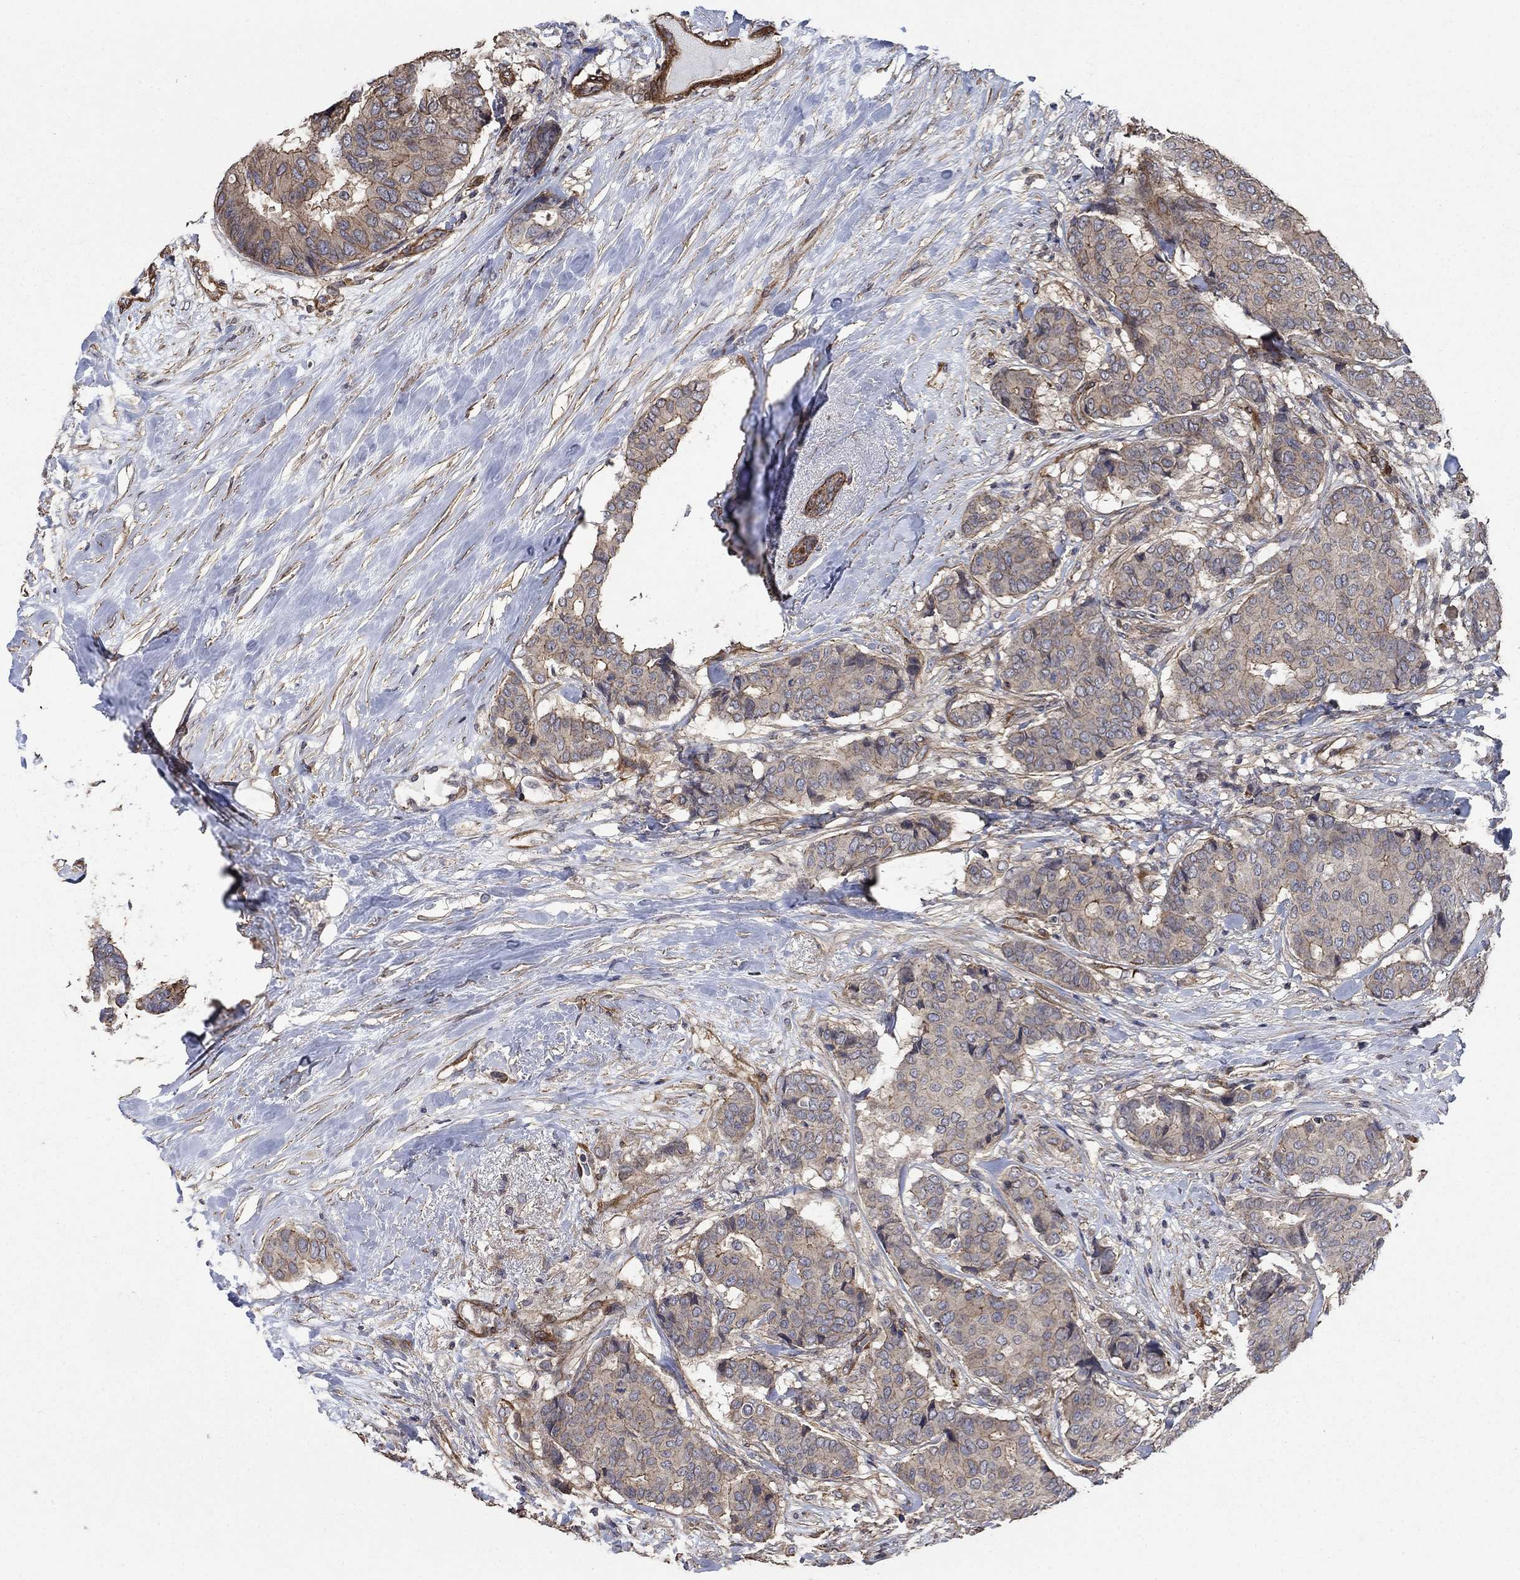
{"staining": {"intensity": "weak", "quantity": "25%-75%", "location": "cytoplasmic/membranous"}, "tissue": "breast cancer", "cell_type": "Tumor cells", "image_type": "cancer", "snomed": [{"axis": "morphology", "description": "Duct carcinoma"}, {"axis": "topography", "description": "Breast"}], "caption": "Protein positivity by IHC shows weak cytoplasmic/membranous staining in about 25%-75% of tumor cells in breast invasive ductal carcinoma.", "gene": "PDE3A", "patient": {"sex": "female", "age": 75}}